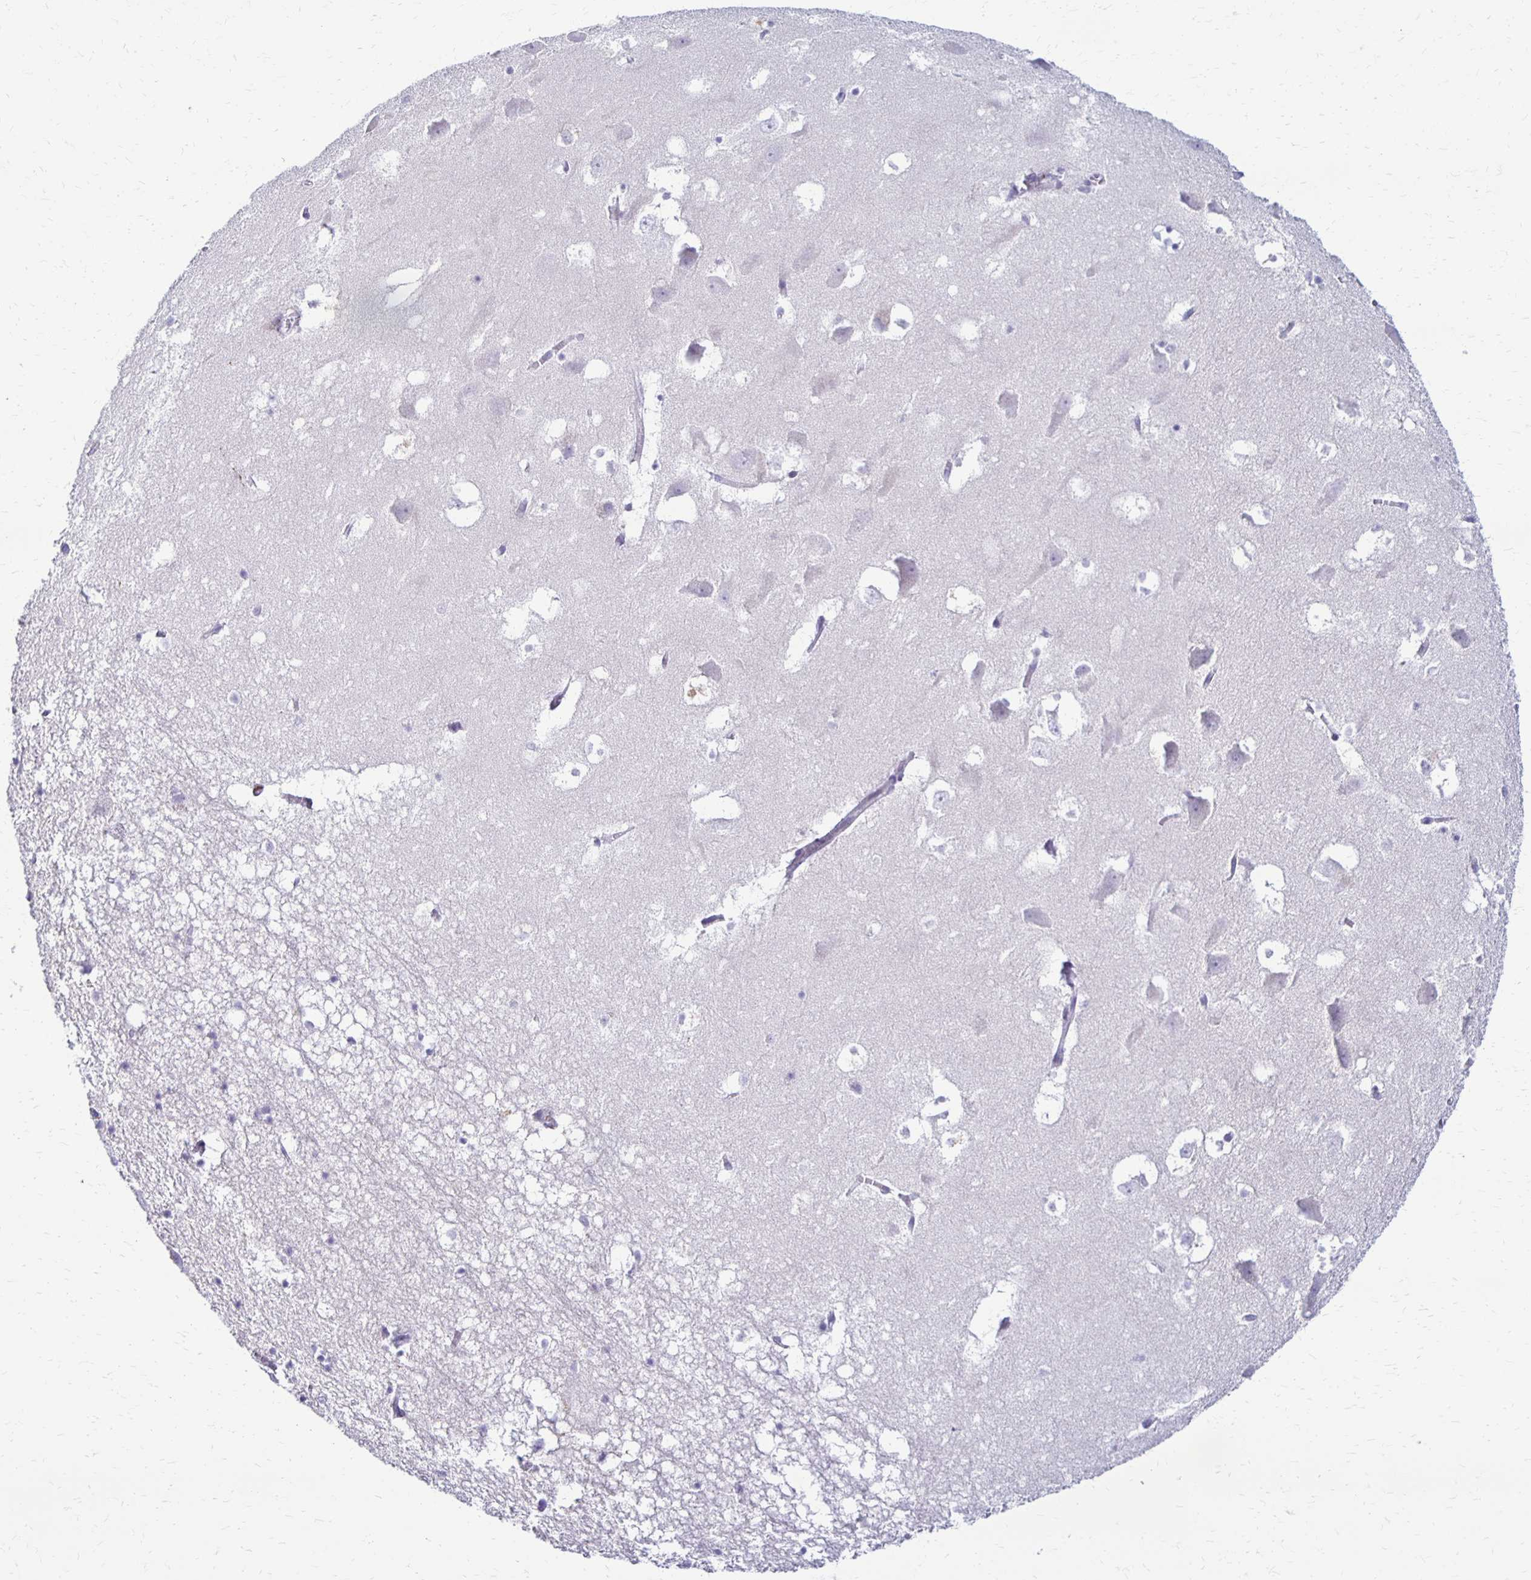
{"staining": {"intensity": "negative", "quantity": "none", "location": "none"}, "tissue": "hippocampus", "cell_type": "Glial cells", "image_type": "normal", "snomed": [{"axis": "morphology", "description": "Normal tissue, NOS"}, {"axis": "topography", "description": "Hippocampus"}], "caption": "Immunohistochemical staining of normal hippocampus reveals no significant staining in glial cells. The staining is performed using DAB (3,3'-diaminobenzidine) brown chromogen with nuclei counter-stained in using hematoxylin.", "gene": "RYR1", "patient": {"sex": "male", "age": 58}}